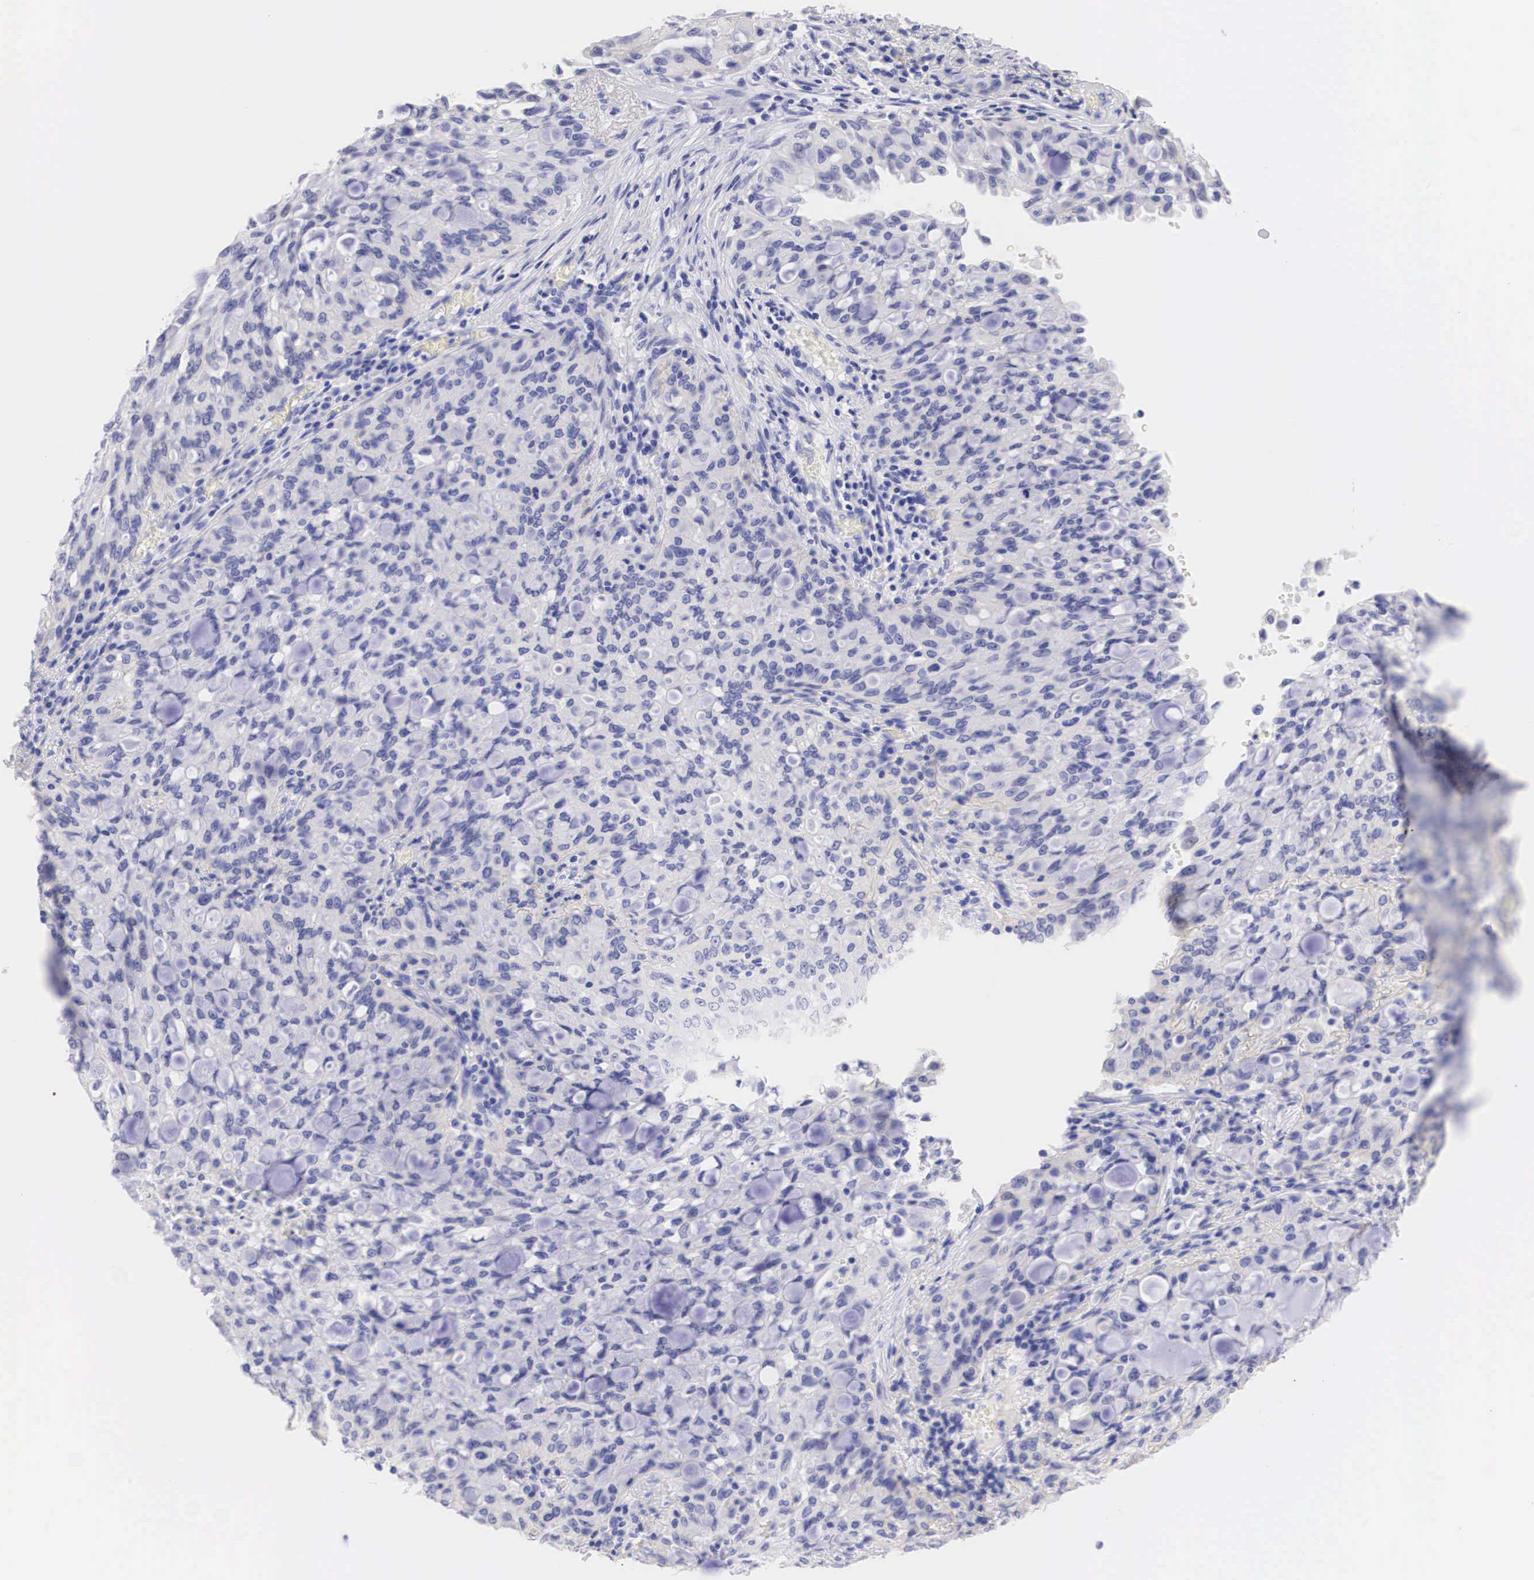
{"staining": {"intensity": "negative", "quantity": "none", "location": "none"}, "tissue": "lung cancer", "cell_type": "Tumor cells", "image_type": "cancer", "snomed": [{"axis": "morphology", "description": "Adenocarcinoma, NOS"}, {"axis": "topography", "description": "Lung"}], "caption": "Protein analysis of lung adenocarcinoma reveals no significant positivity in tumor cells.", "gene": "ERBB2", "patient": {"sex": "female", "age": 44}}